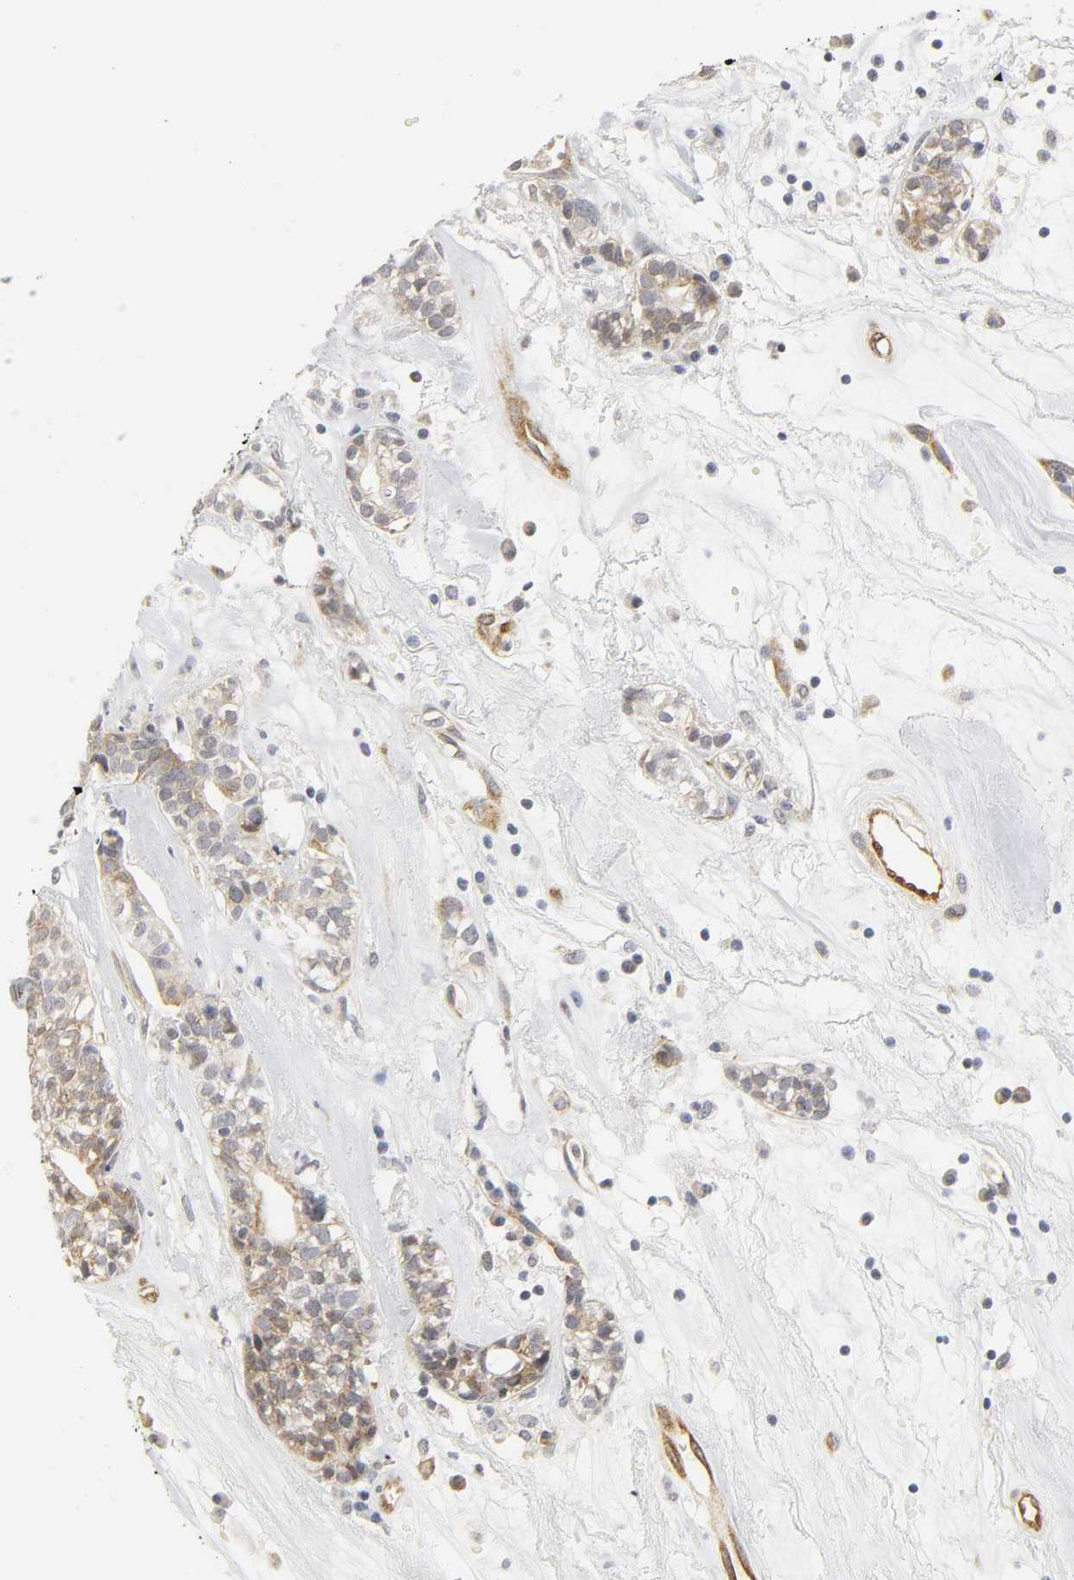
{"staining": {"intensity": "weak", "quantity": "25%-75%", "location": "cytoplasmic/membranous"}, "tissue": "head and neck cancer", "cell_type": "Tumor cells", "image_type": "cancer", "snomed": [{"axis": "morphology", "description": "Adenocarcinoma, NOS"}, {"axis": "topography", "description": "Salivary gland"}, {"axis": "topography", "description": "Head-Neck"}], "caption": "Tumor cells display low levels of weak cytoplasmic/membranous positivity in about 25%-75% of cells in head and neck adenocarcinoma. (DAB (3,3'-diaminobenzidine) IHC, brown staining for protein, blue staining for nuclei).", "gene": "DOCK1", "patient": {"sex": "female", "age": 65}}